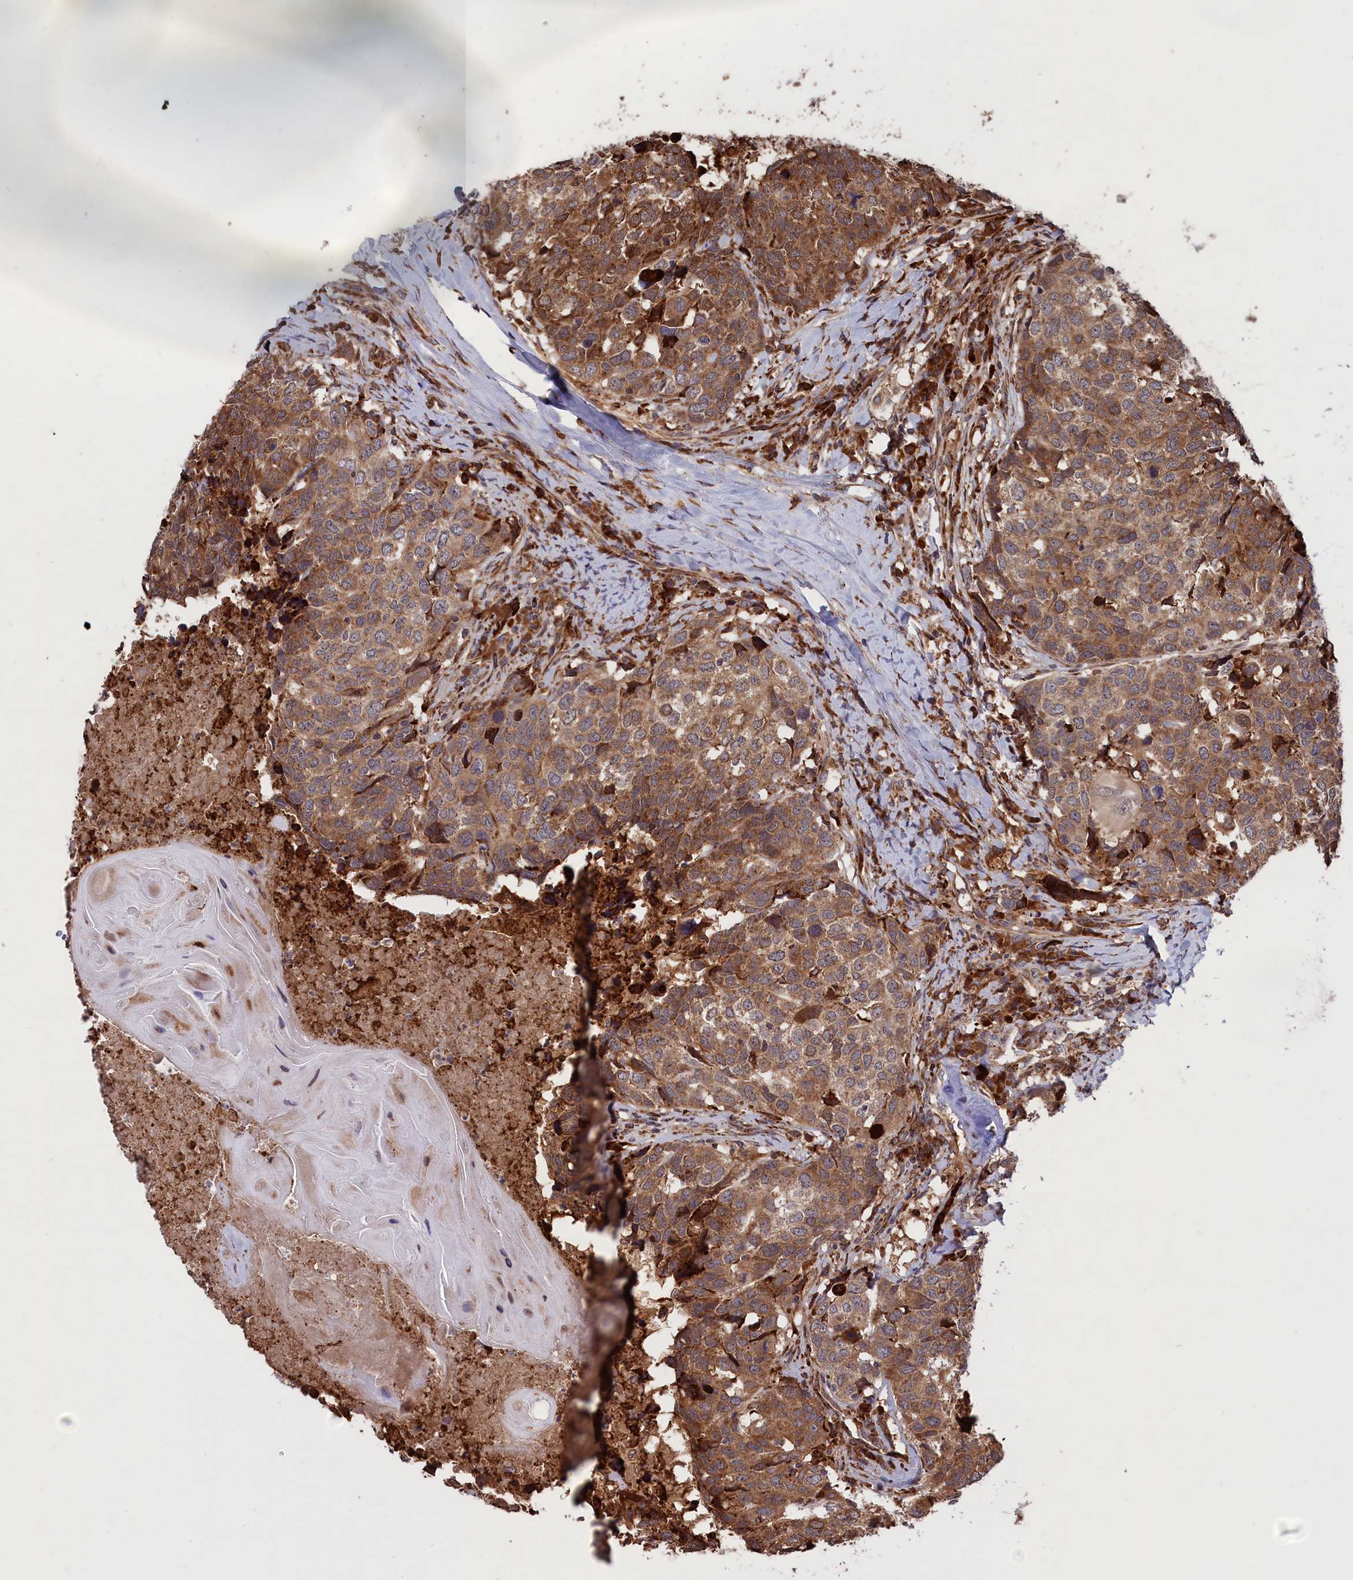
{"staining": {"intensity": "moderate", "quantity": ">75%", "location": "cytoplasmic/membranous"}, "tissue": "head and neck cancer", "cell_type": "Tumor cells", "image_type": "cancer", "snomed": [{"axis": "morphology", "description": "Squamous cell carcinoma, NOS"}, {"axis": "topography", "description": "Head-Neck"}], "caption": "The micrograph displays immunohistochemical staining of head and neck squamous cell carcinoma. There is moderate cytoplasmic/membranous positivity is present in approximately >75% of tumor cells. The protein is stained brown, and the nuclei are stained in blue (DAB IHC with brightfield microscopy, high magnification).", "gene": "PLA2G4C", "patient": {"sex": "male", "age": 66}}